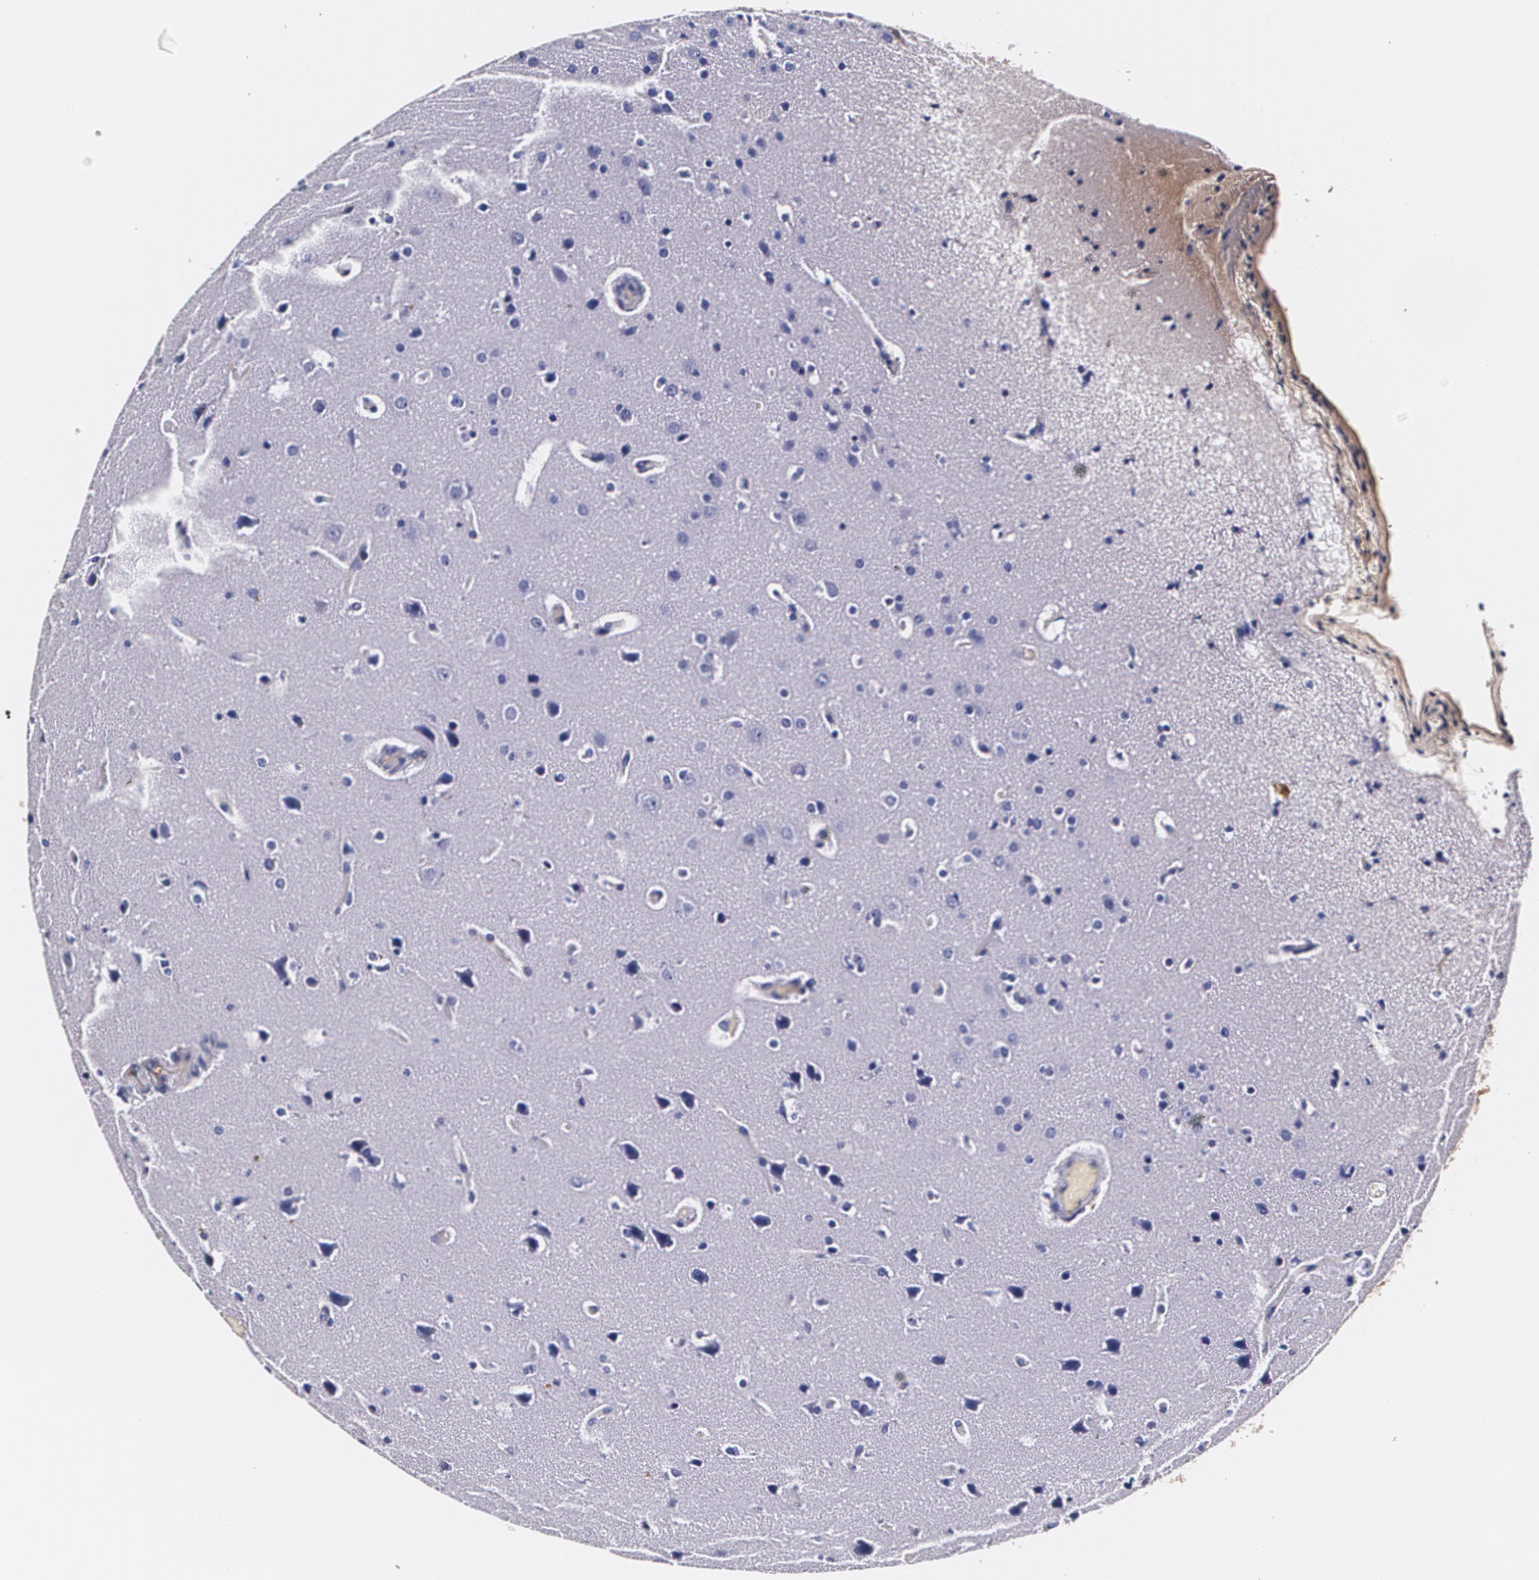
{"staining": {"intensity": "negative", "quantity": "none", "location": "none"}, "tissue": "glioma", "cell_type": "Tumor cells", "image_type": "cancer", "snomed": [{"axis": "morphology", "description": "Glioma, malignant, Low grade"}, {"axis": "topography", "description": "Cerebral cortex"}], "caption": "There is no significant expression in tumor cells of glioma.", "gene": "TTR", "patient": {"sex": "female", "age": 47}}